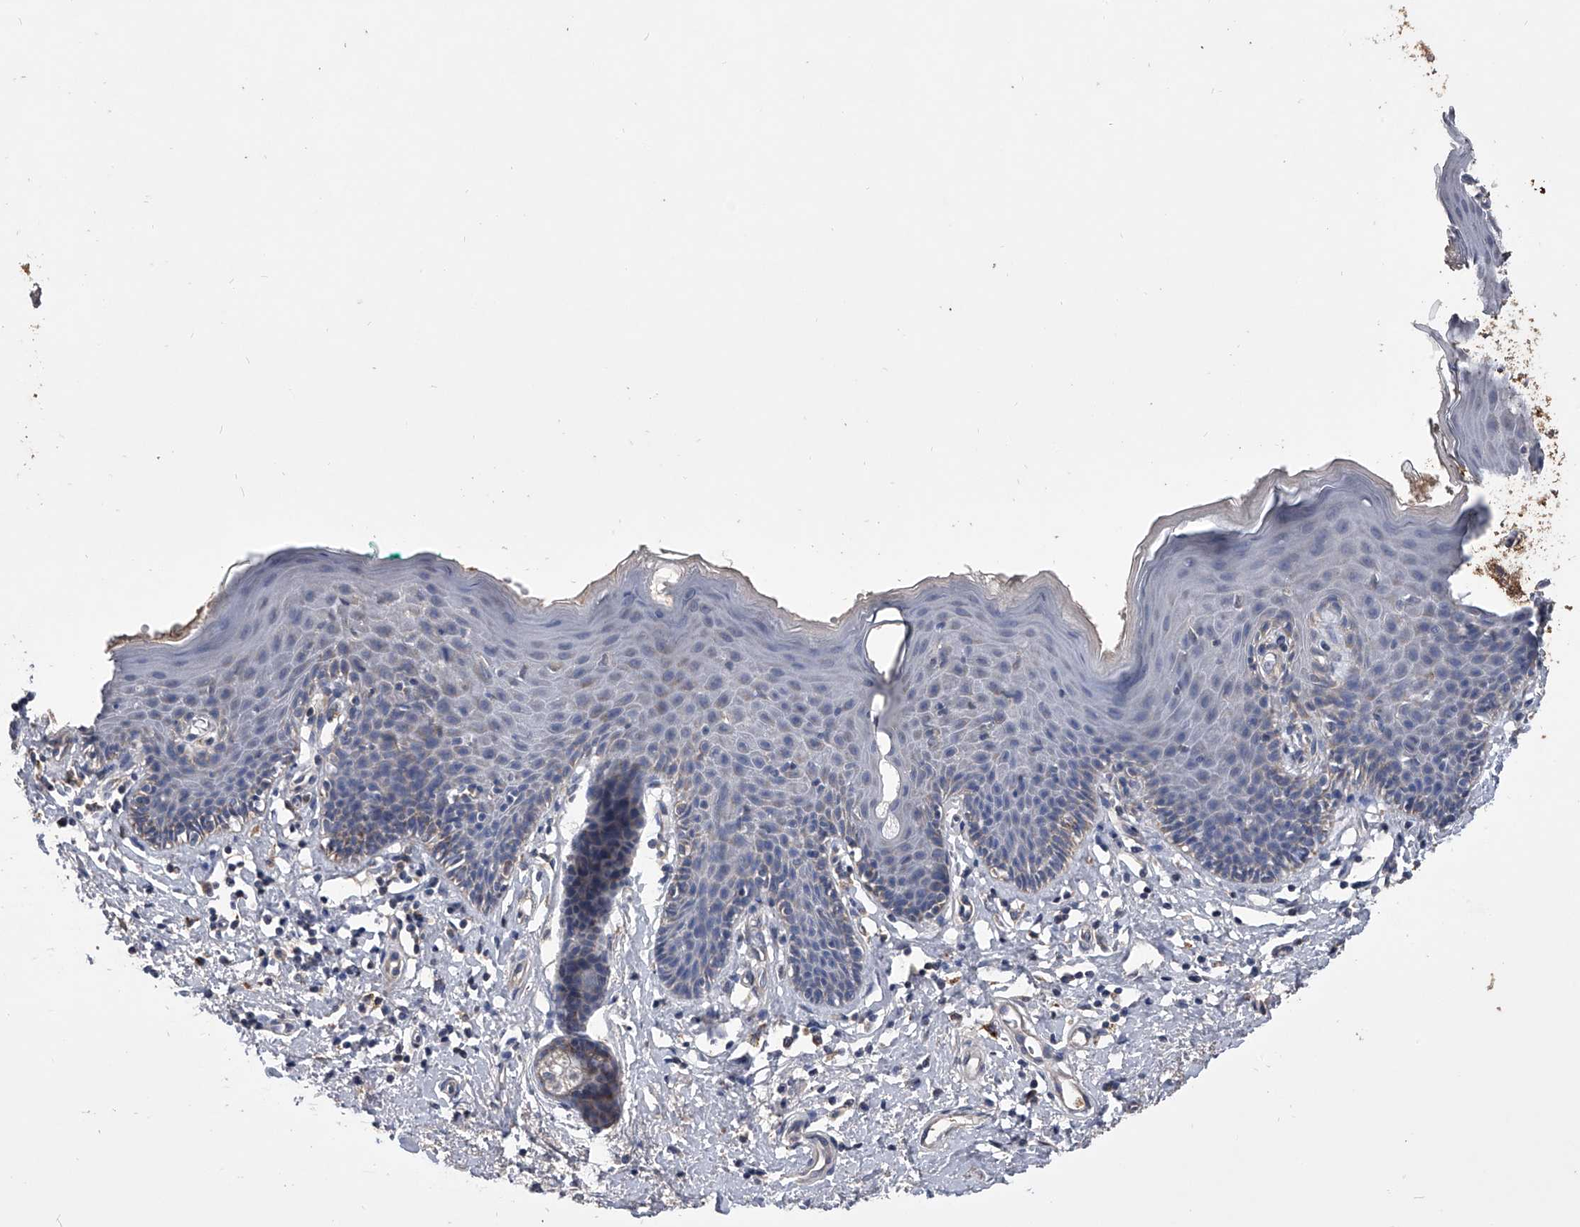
{"staining": {"intensity": "weak", "quantity": "25%-75%", "location": "cytoplasmic/membranous"}, "tissue": "skin", "cell_type": "Epidermal cells", "image_type": "normal", "snomed": [{"axis": "morphology", "description": "Normal tissue, NOS"}, {"axis": "topography", "description": "Vulva"}], "caption": "DAB immunohistochemical staining of benign skin shows weak cytoplasmic/membranous protein positivity in about 25%-75% of epidermal cells.", "gene": "NRP1", "patient": {"sex": "female", "age": 66}}